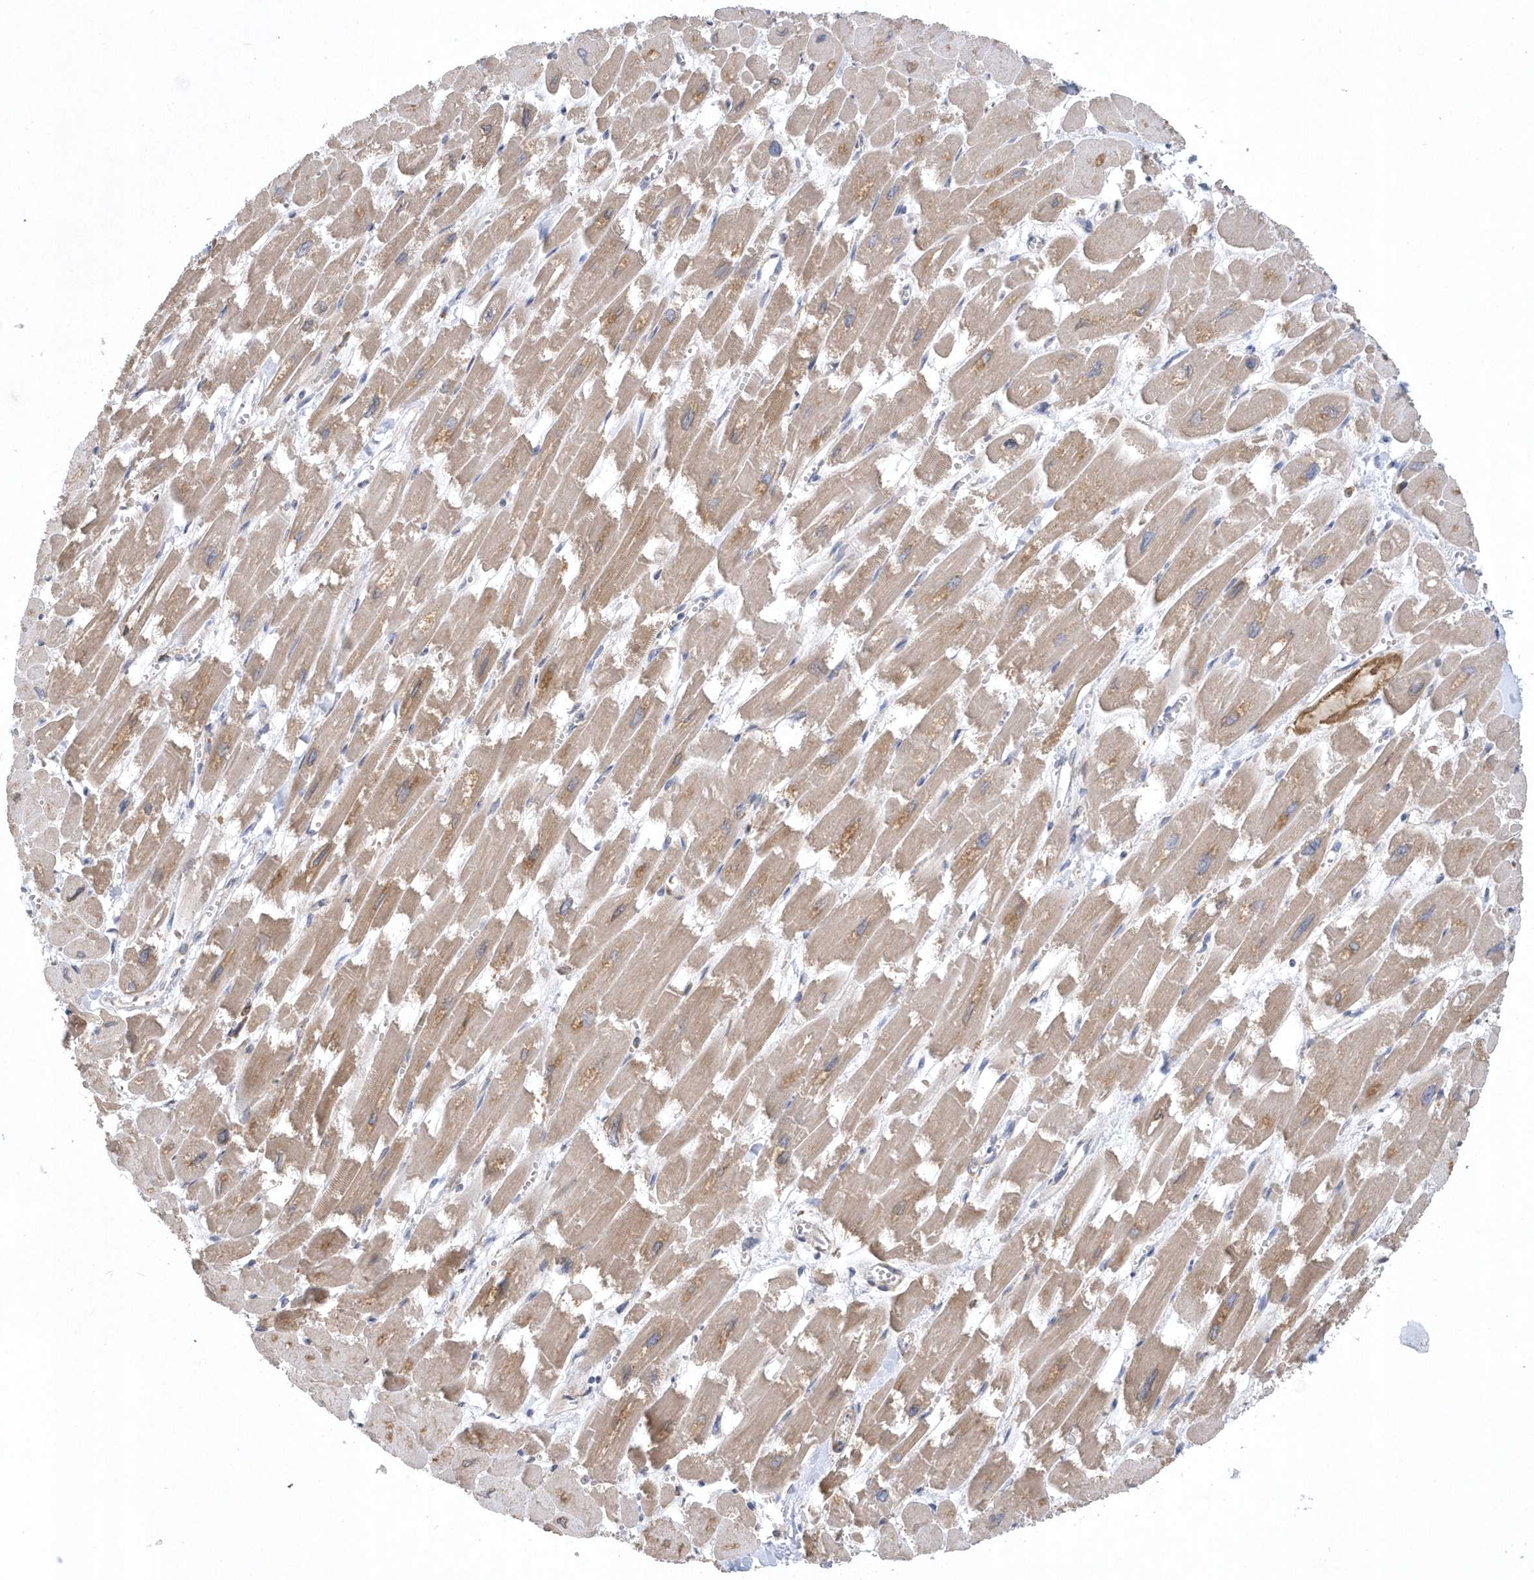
{"staining": {"intensity": "weak", "quantity": ">75%", "location": "cytoplasmic/membranous"}, "tissue": "heart muscle", "cell_type": "Cardiomyocytes", "image_type": "normal", "snomed": [{"axis": "morphology", "description": "Normal tissue, NOS"}, {"axis": "topography", "description": "Heart"}], "caption": "IHC of unremarkable heart muscle demonstrates low levels of weak cytoplasmic/membranous staining in approximately >75% of cardiomyocytes.", "gene": "VAMP7", "patient": {"sex": "male", "age": 54}}